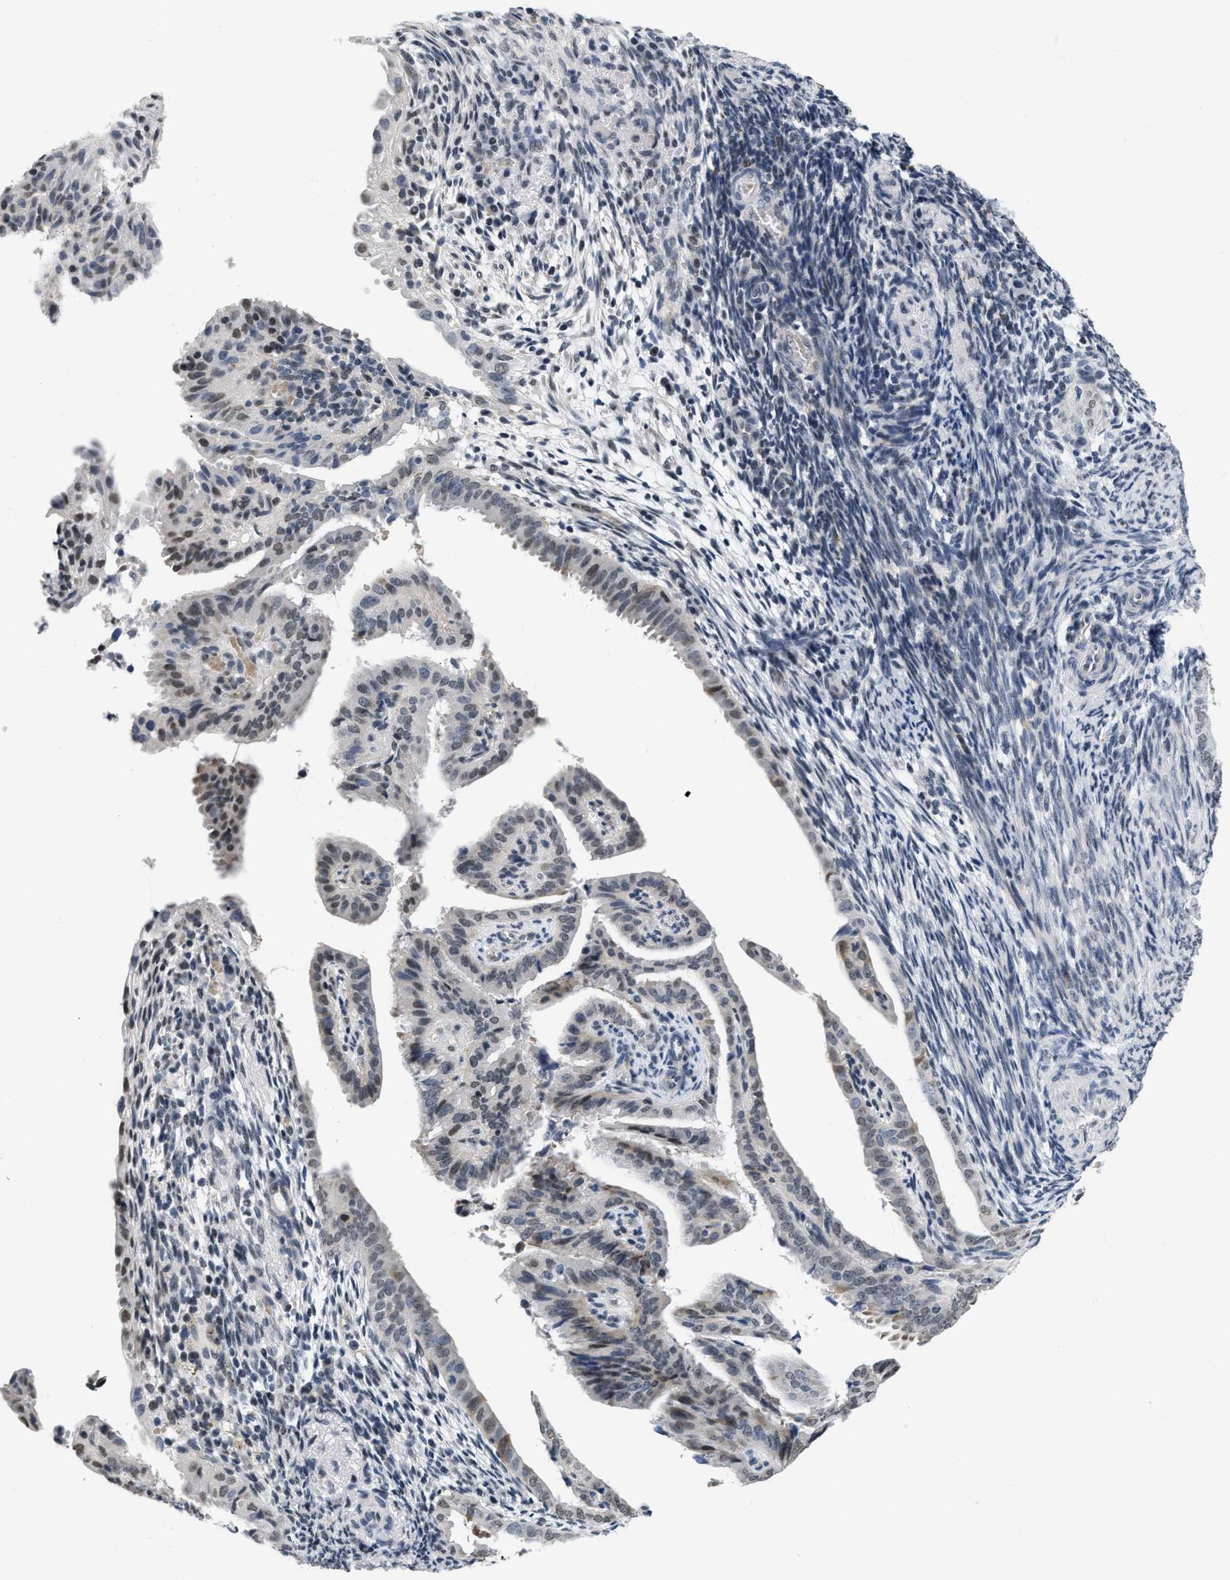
{"staining": {"intensity": "moderate", "quantity": "<25%", "location": "nuclear"}, "tissue": "endometrial cancer", "cell_type": "Tumor cells", "image_type": "cancer", "snomed": [{"axis": "morphology", "description": "Adenocarcinoma, NOS"}, {"axis": "topography", "description": "Endometrium"}], "caption": "IHC photomicrograph of neoplastic tissue: endometrial cancer (adenocarcinoma) stained using immunohistochemistry (IHC) displays low levels of moderate protein expression localized specifically in the nuclear of tumor cells, appearing as a nuclear brown color.", "gene": "RAF1", "patient": {"sex": "female", "age": 58}}